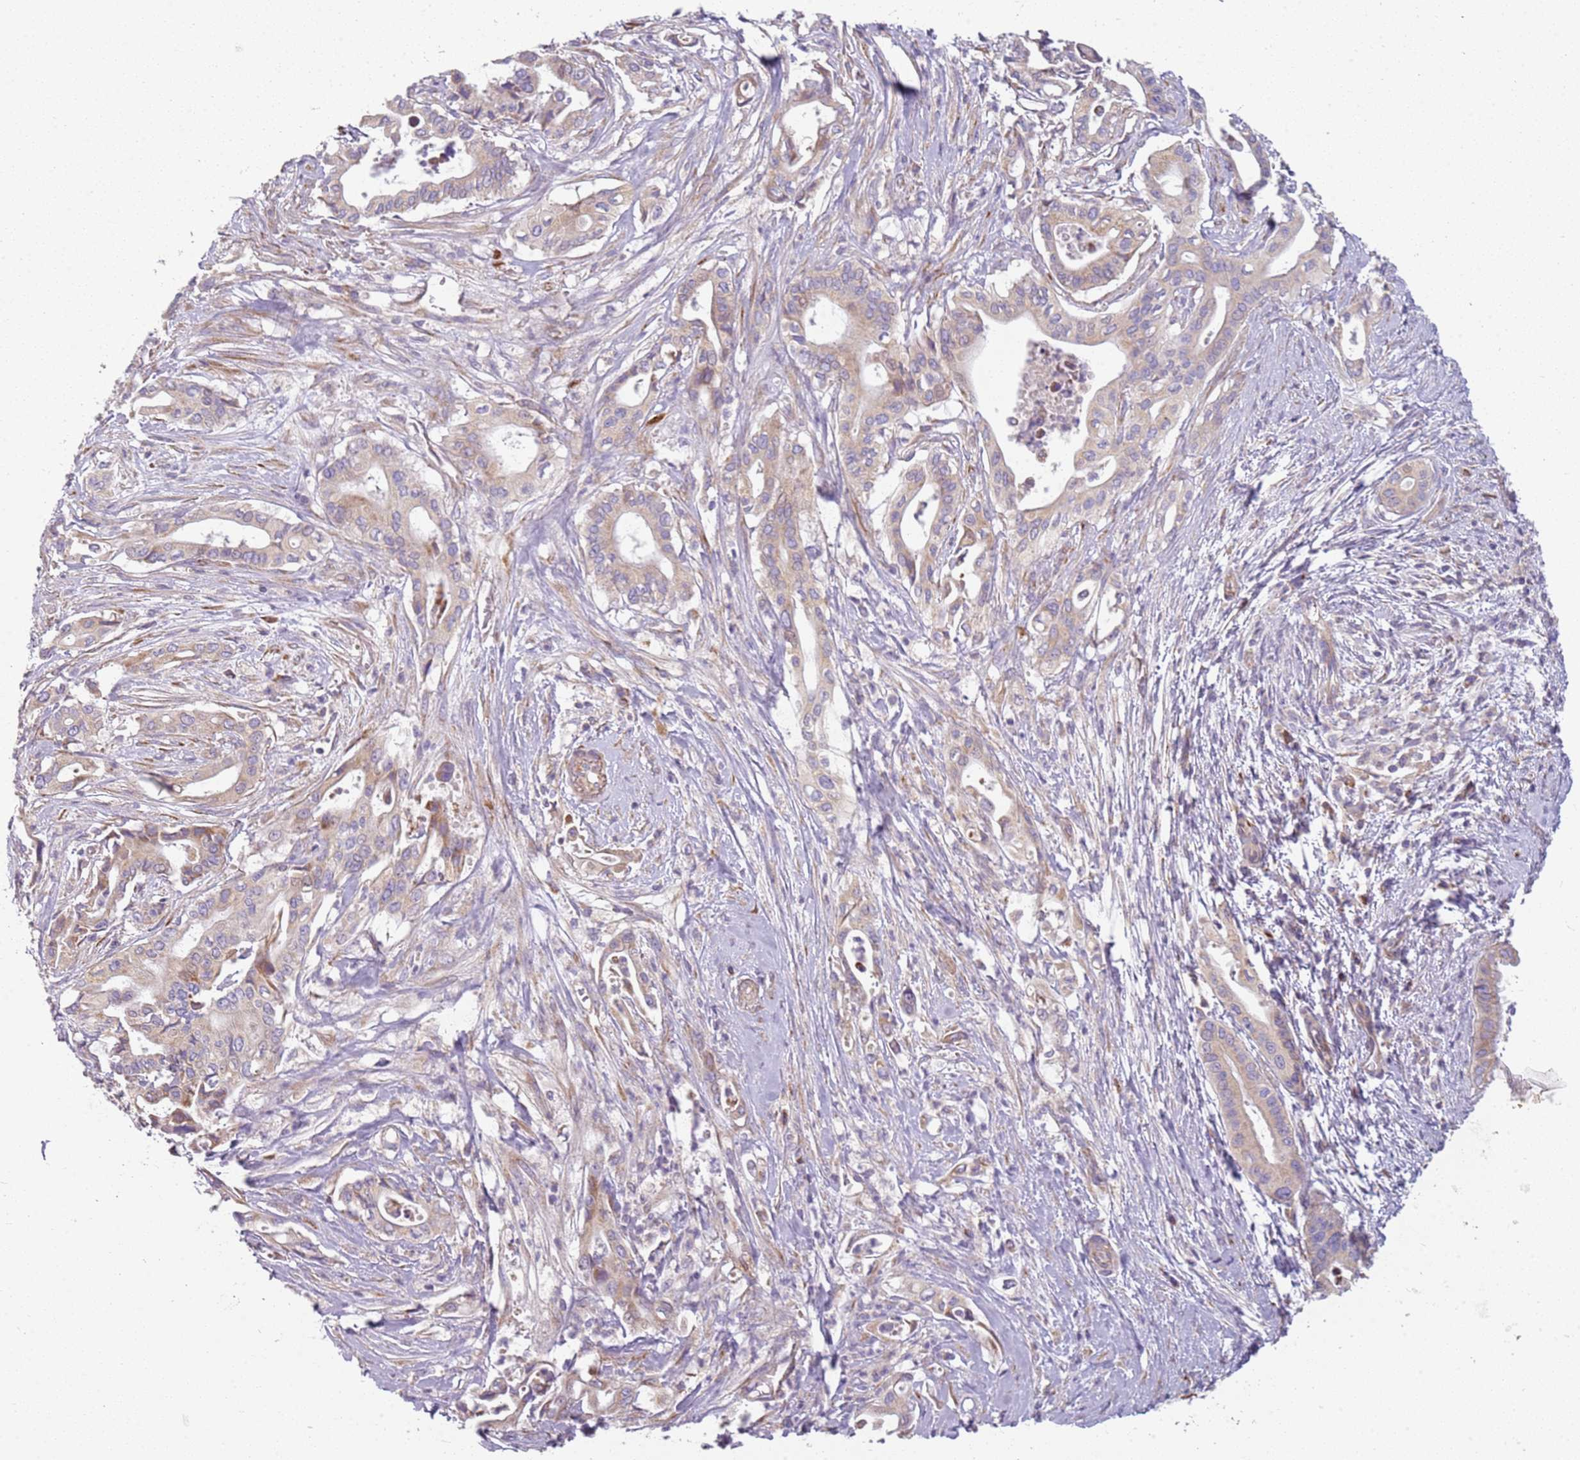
{"staining": {"intensity": "weak", "quantity": "25%-75%", "location": "cytoplasmic/membranous"}, "tissue": "pancreatic cancer", "cell_type": "Tumor cells", "image_type": "cancer", "snomed": [{"axis": "morphology", "description": "Adenocarcinoma, NOS"}, {"axis": "topography", "description": "Pancreas"}], "caption": "This histopathology image displays immunohistochemistry staining of adenocarcinoma (pancreatic), with low weak cytoplasmic/membranous positivity in approximately 25%-75% of tumor cells.", "gene": "TMEM200C", "patient": {"sex": "female", "age": 77}}